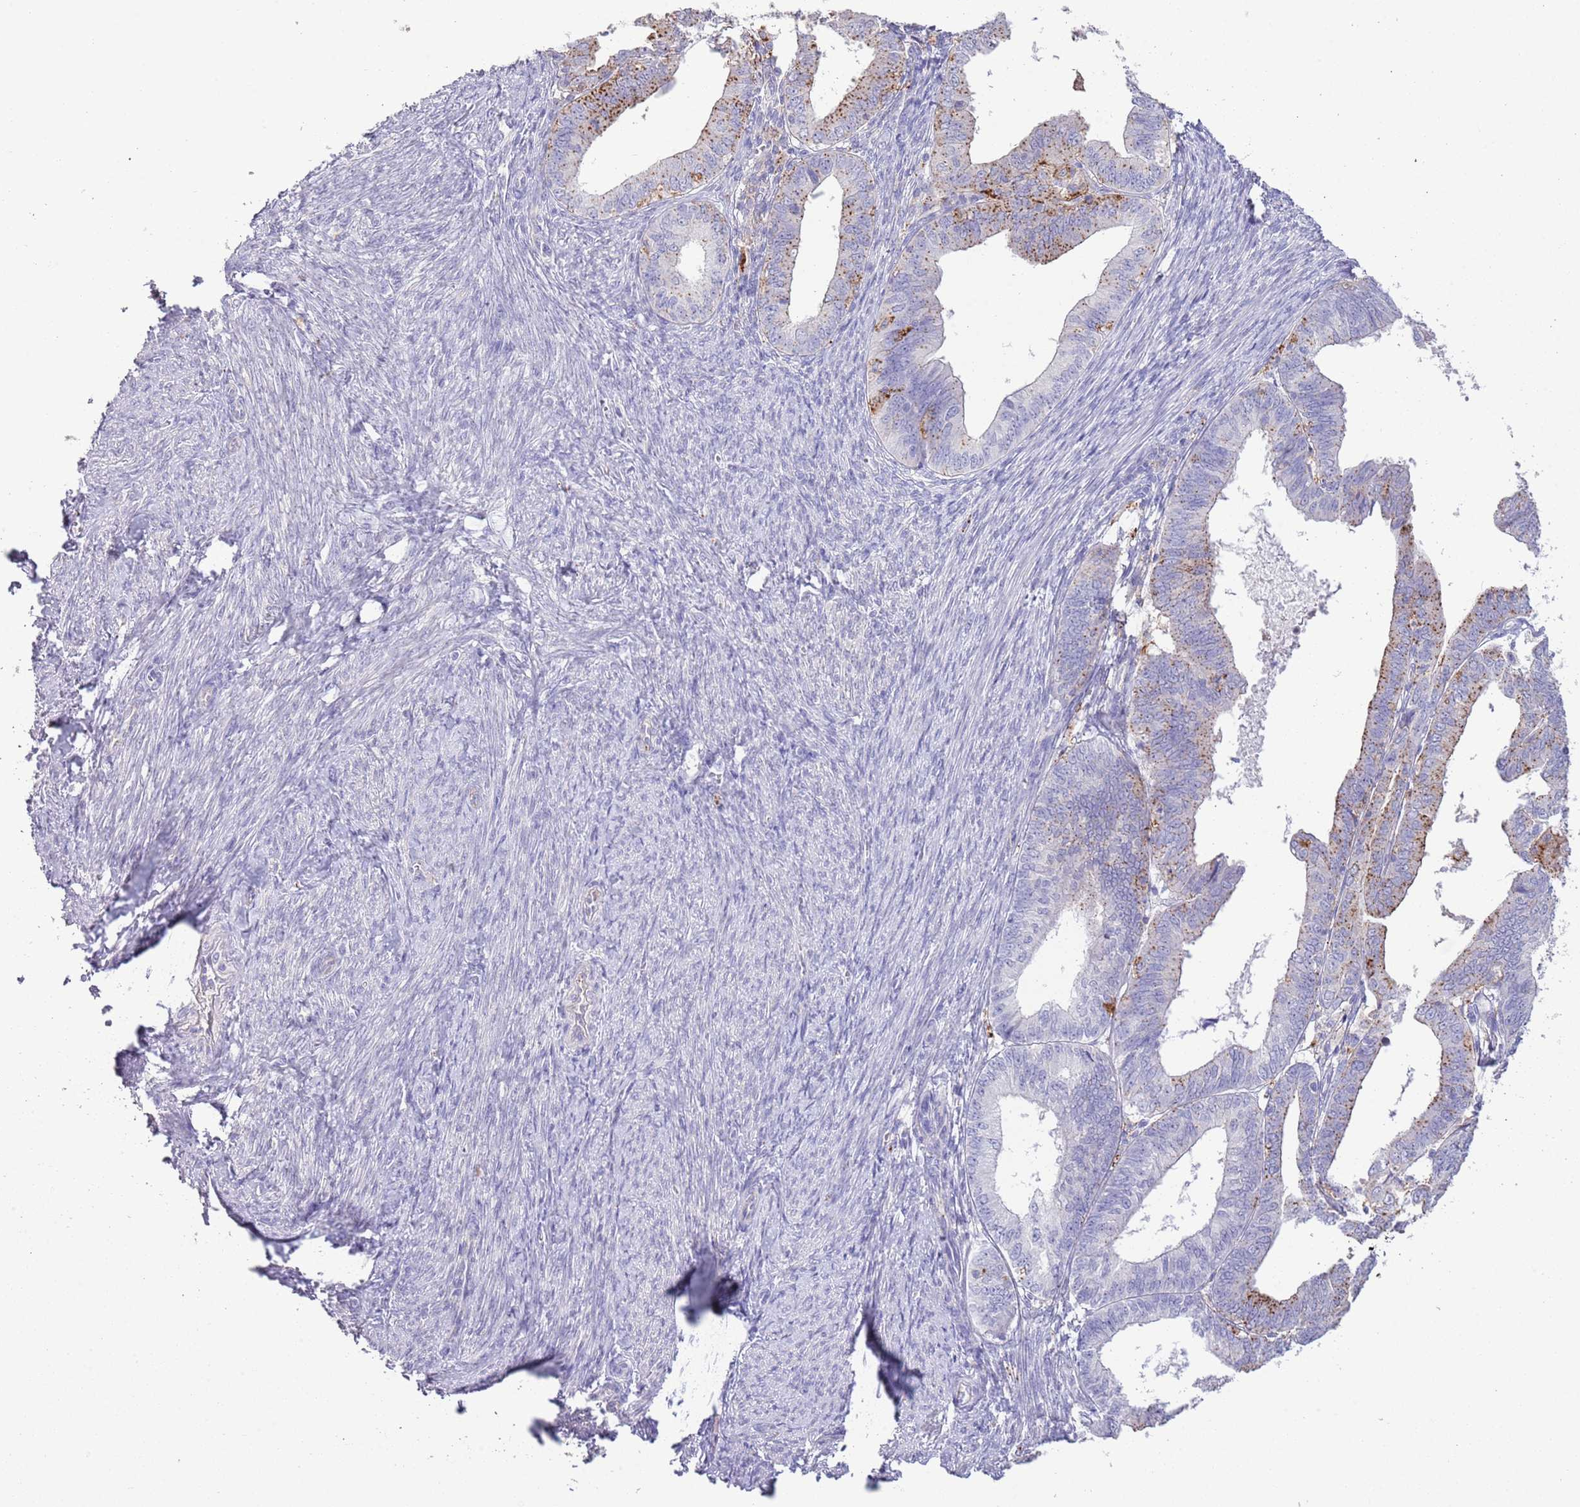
{"staining": {"intensity": "moderate", "quantity": "<25%", "location": "cytoplasmic/membranous"}, "tissue": "endometrial cancer", "cell_type": "Tumor cells", "image_type": "cancer", "snomed": [{"axis": "morphology", "description": "Adenocarcinoma, NOS"}, {"axis": "topography", "description": "Endometrium"}], "caption": "Moderate cytoplasmic/membranous protein expression is appreciated in approximately <25% of tumor cells in endometrial adenocarcinoma.", "gene": "ABHD17A", "patient": {"sex": "female", "age": 56}}